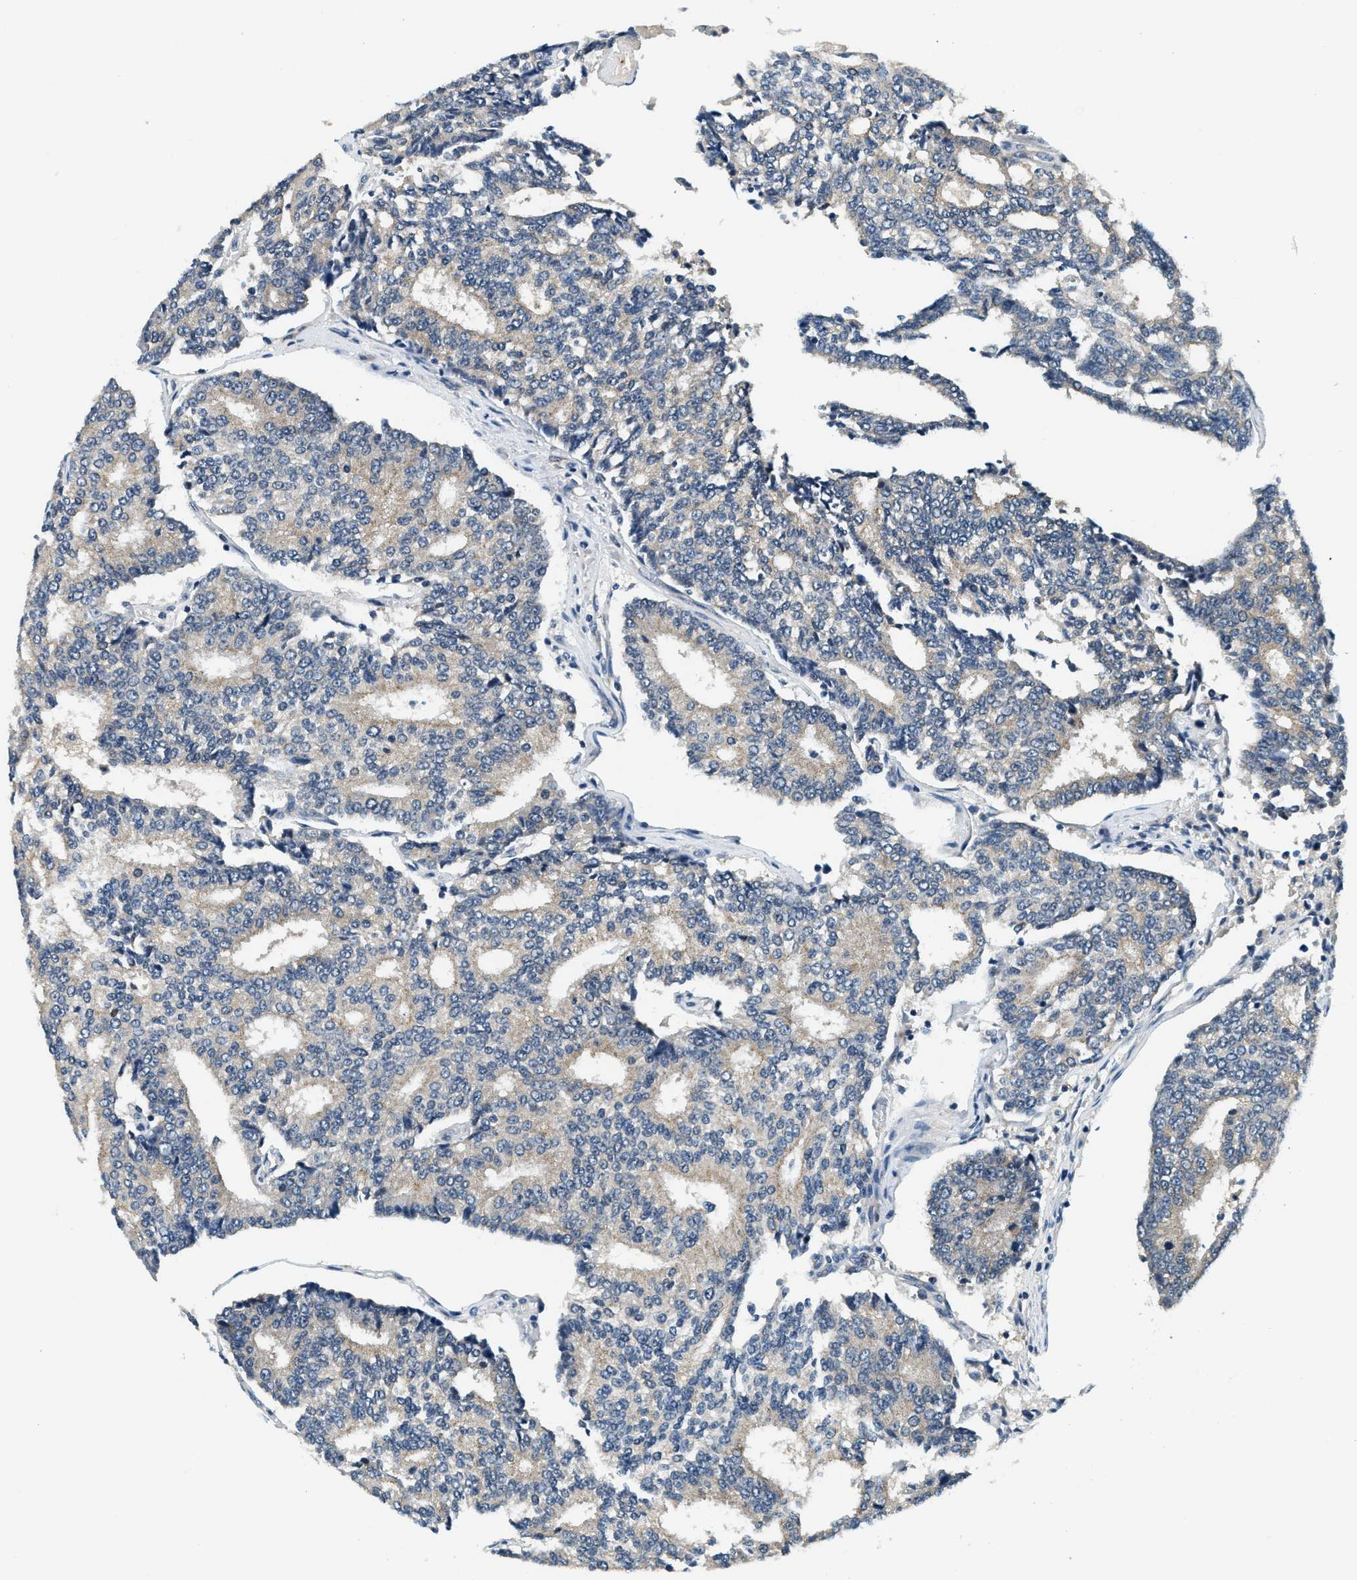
{"staining": {"intensity": "negative", "quantity": "none", "location": "none"}, "tissue": "prostate cancer", "cell_type": "Tumor cells", "image_type": "cancer", "snomed": [{"axis": "morphology", "description": "Adenocarcinoma, High grade"}, {"axis": "topography", "description": "Prostate"}], "caption": "This is an IHC micrograph of prostate high-grade adenocarcinoma. There is no expression in tumor cells.", "gene": "YAE1", "patient": {"sex": "male", "age": 55}}